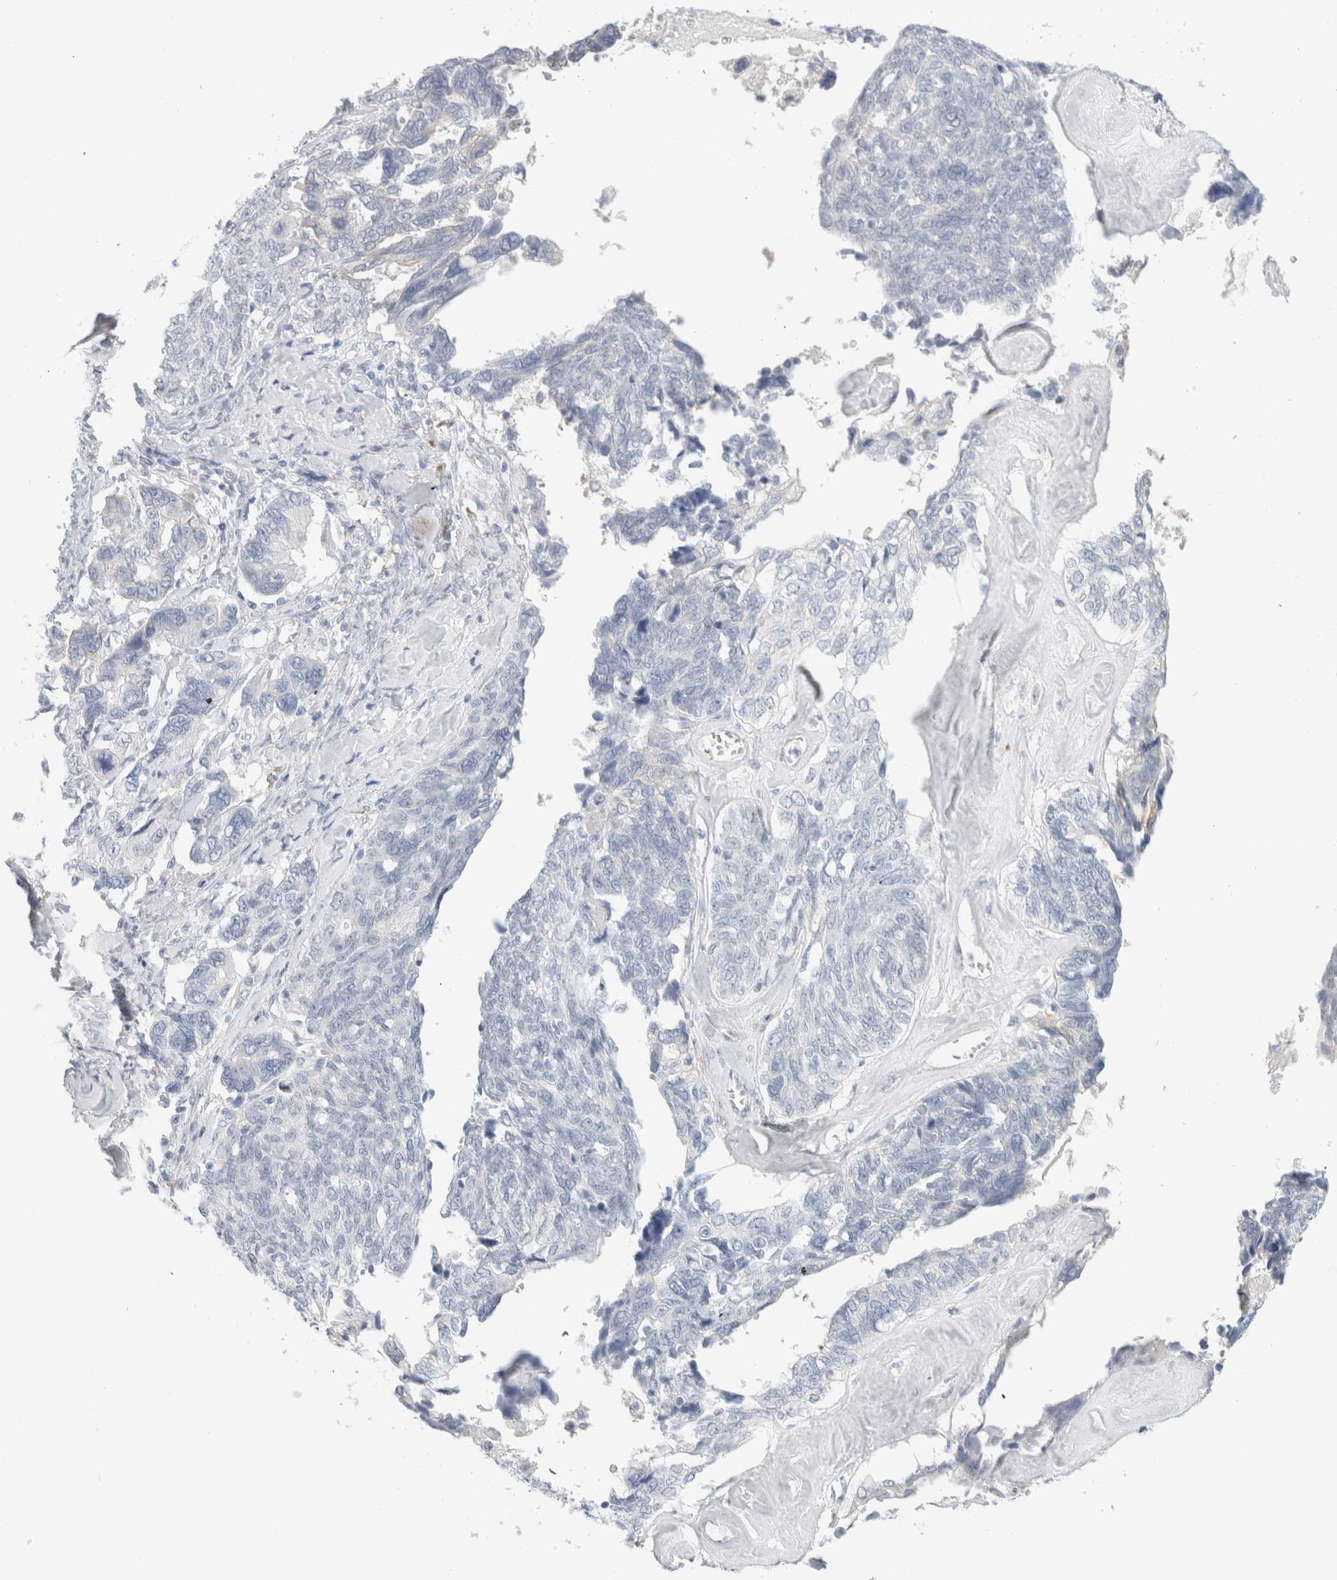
{"staining": {"intensity": "weak", "quantity": "<25%", "location": "cytoplasmic/membranous"}, "tissue": "ovarian cancer", "cell_type": "Tumor cells", "image_type": "cancer", "snomed": [{"axis": "morphology", "description": "Cystadenocarcinoma, serous, NOS"}, {"axis": "topography", "description": "Ovary"}], "caption": "There is no significant positivity in tumor cells of ovarian cancer (serous cystadenocarcinoma). (DAB (3,3'-diaminobenzidine) immunohistochemistry (IHC) visualized using brightfield microscopy, high magnification).", "gene": "RTN4", "patient": {"sex": "female", "age": 79}}